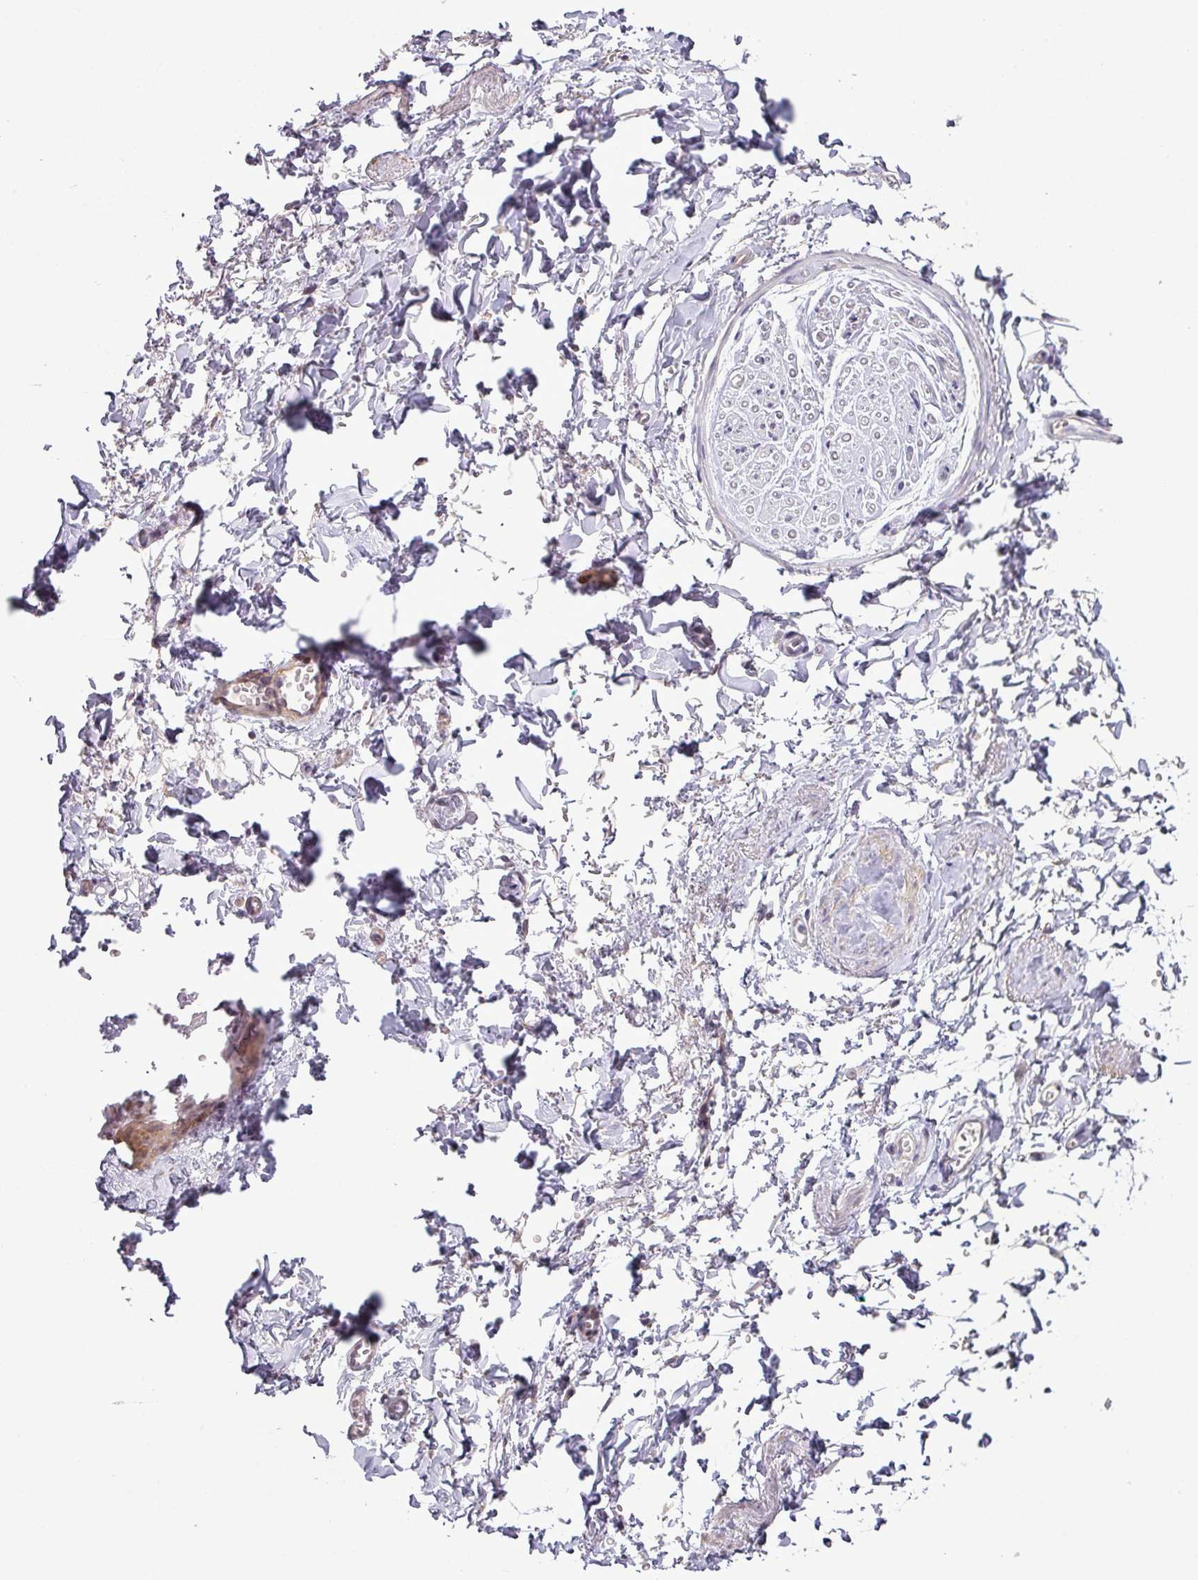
{"staining": {"intensity": "negative", "quantity": "none", "location": "none"}, "tissue": "soft tissue", "cell_type": "Fibroblasts", "image_type": "normal", "snomed": [{"axis": "morphology", "description": "Normal tissue, NOS"}, {"axis": "topography", "description": "Vulva"}, {"axis": "topography", "description": "Vagina"}, {"axis": "topography", "description": "Peripheral nerve tissue"}], "caption": "High power microscopy image of an IHC micrograph of unremarkable soft tissue, revealing no significant expression in fibroblasts. The staining was performed using DAB to visualize the protein expression in brown, while the nuclei were stained in blue with hematoxylin (Magnification: 20x).", "gene": "OR52D1", "patient": {"sex": "female", "age": 66}}